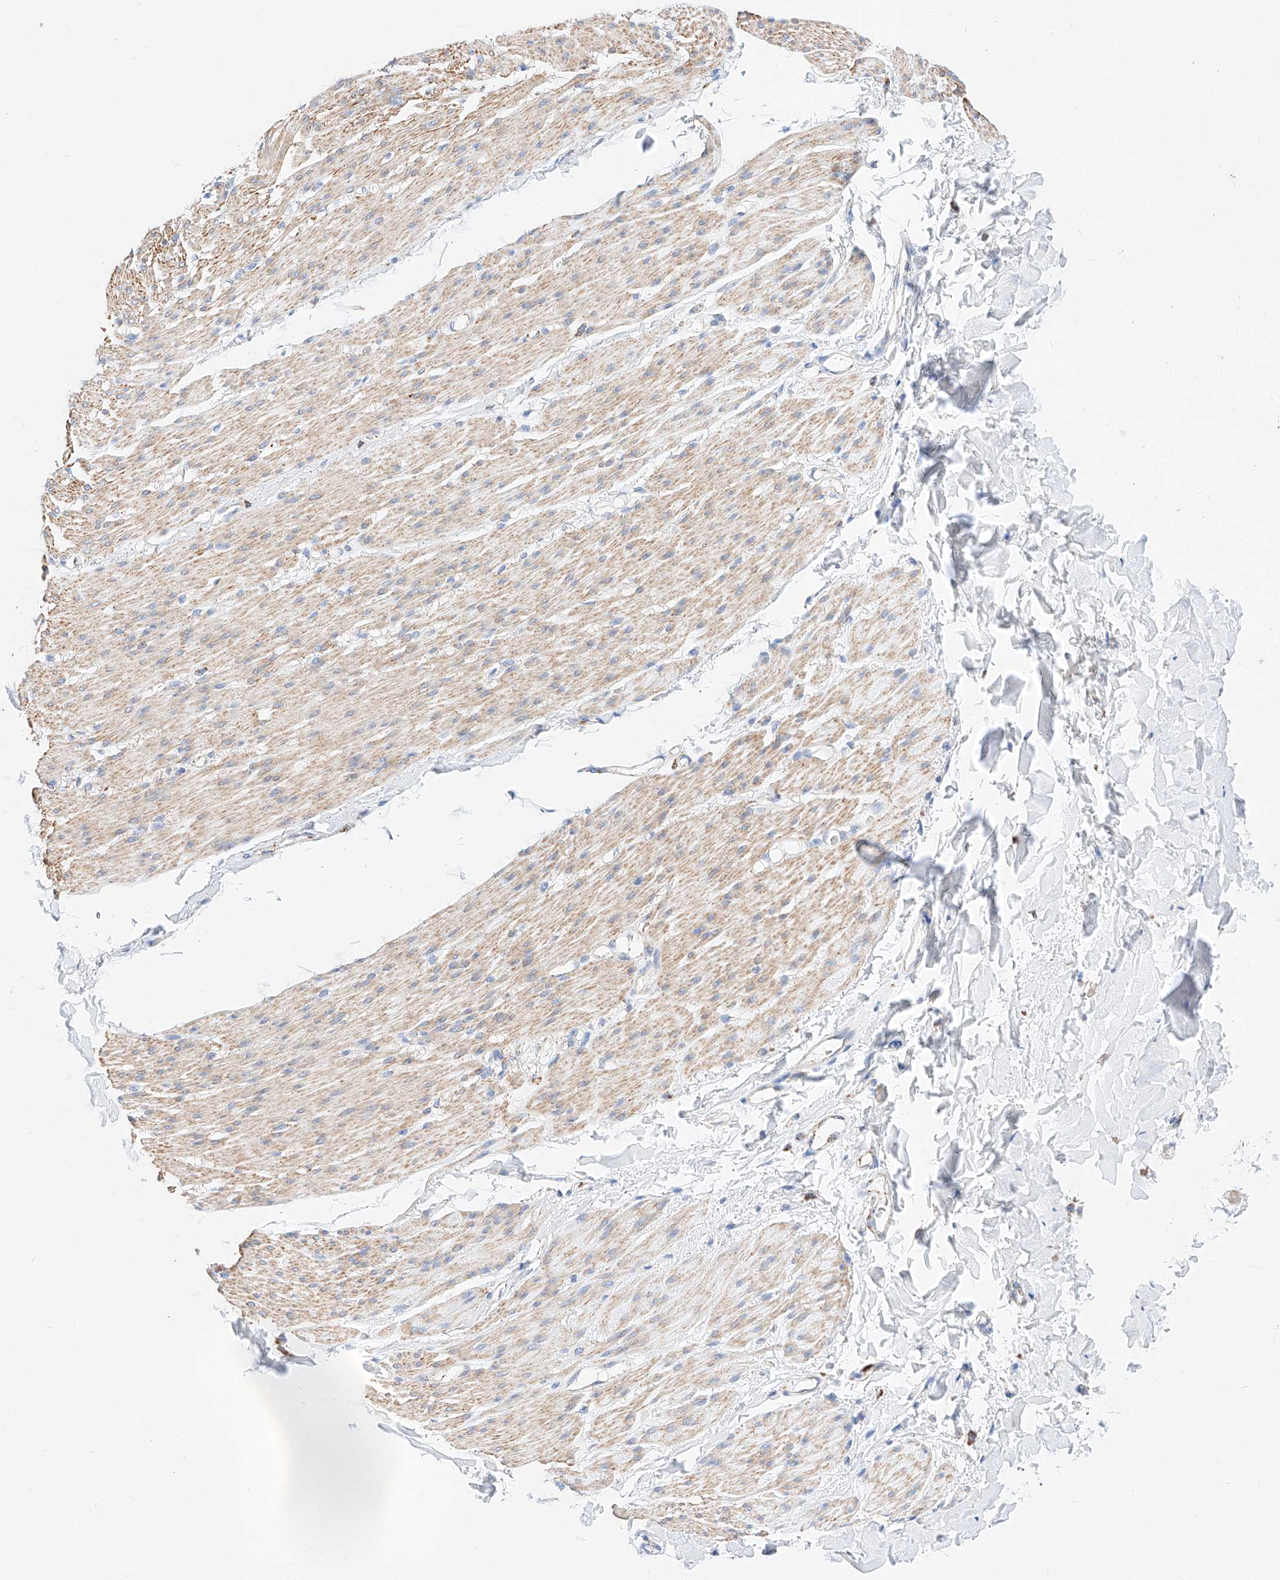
{"staining": {"intensity": "weak", "quantity": "25%-75%", "location": "cytoplasmic/membranous"}, "tissue": "smooth muscle", "cell_type": "Smooth muscle cells", "image_type": "normal", "snomed": [{"axis": "morphology", "description": "Normal tissue, NOS"}, {"axis": "topography", "description": "Colon"}, {"axis": "topography", "description": "Peripheral nerve tissue"}], "caption": "Protein analysis of unremarkable smooth muscle shows weak cytoplasmic/membranous staining in approximately 25%-75% of smooth muscle cells. (DAB = brown stain, brightfield microscopy at high magnification).", "gene": "C6orf62", "patient": {"sex": "female", "age": 61}}